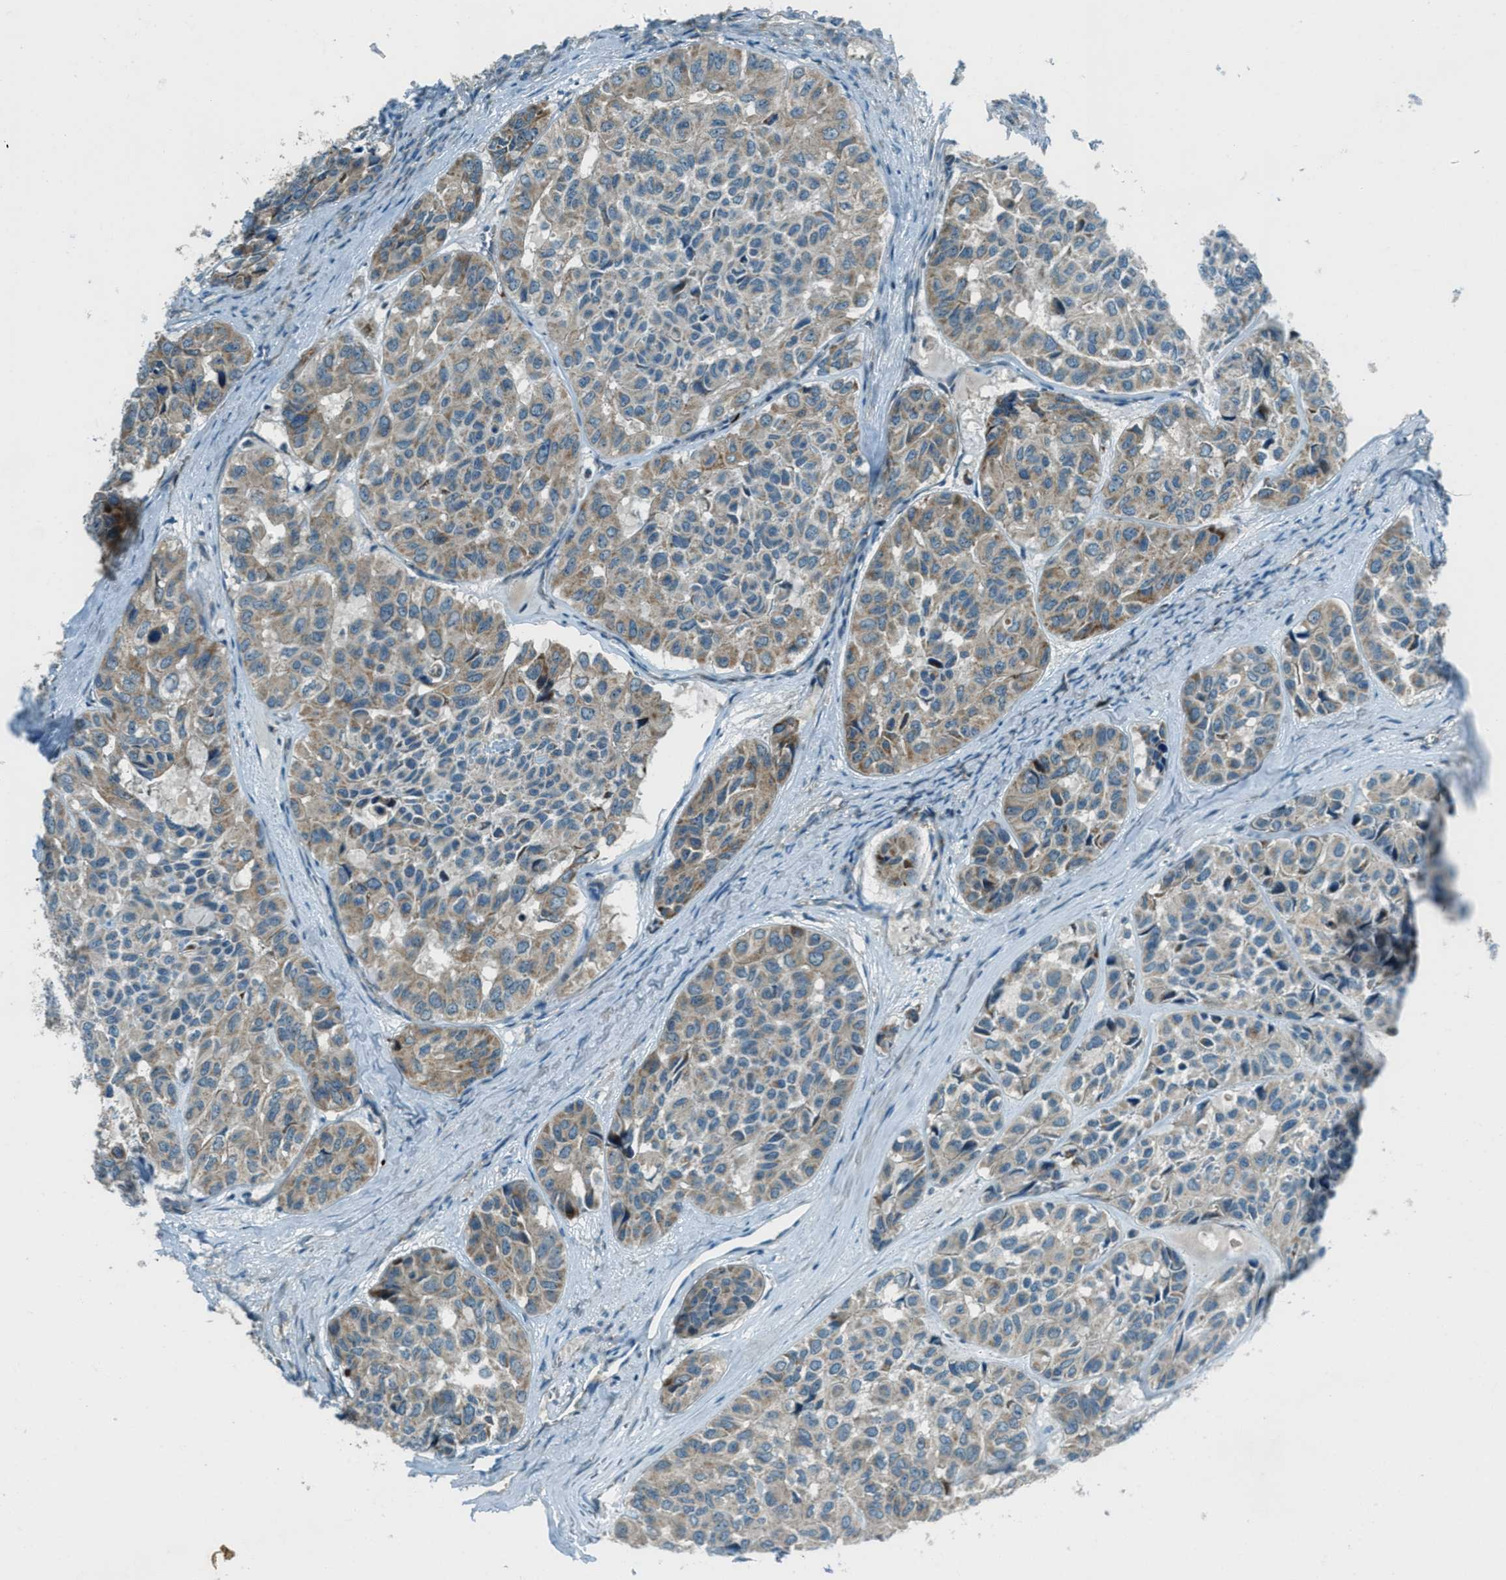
{"staining": {"intensity": "moderate", "quantity": "25%-75%", "location": "cytoplasmic/membranous"}, "tissue": "head and neck cancer", "cell_type": "Tumor cells", "image_type": "cancer", "snomed": [{"axis": "morphology", "description": "Adenocarcinoma, NOS"}, {"axis": "topography", "description": "Salivary gland, NOS"}, {"axis": "topography", "description": "Head-Neck"}], "caption": "The histopathology image exhibits staining of head and neck adenocarcinoma, revealing moderate cytoplasmic/membranous protein staining (brown color) within tumor cells. The protein of interest is stained brown, and the nuclei are stained in blue (DAB IHC with brightfield microscopy, high magnification).", "gene": "FAR1", "patient": {"sex": "female", "age": 76}}